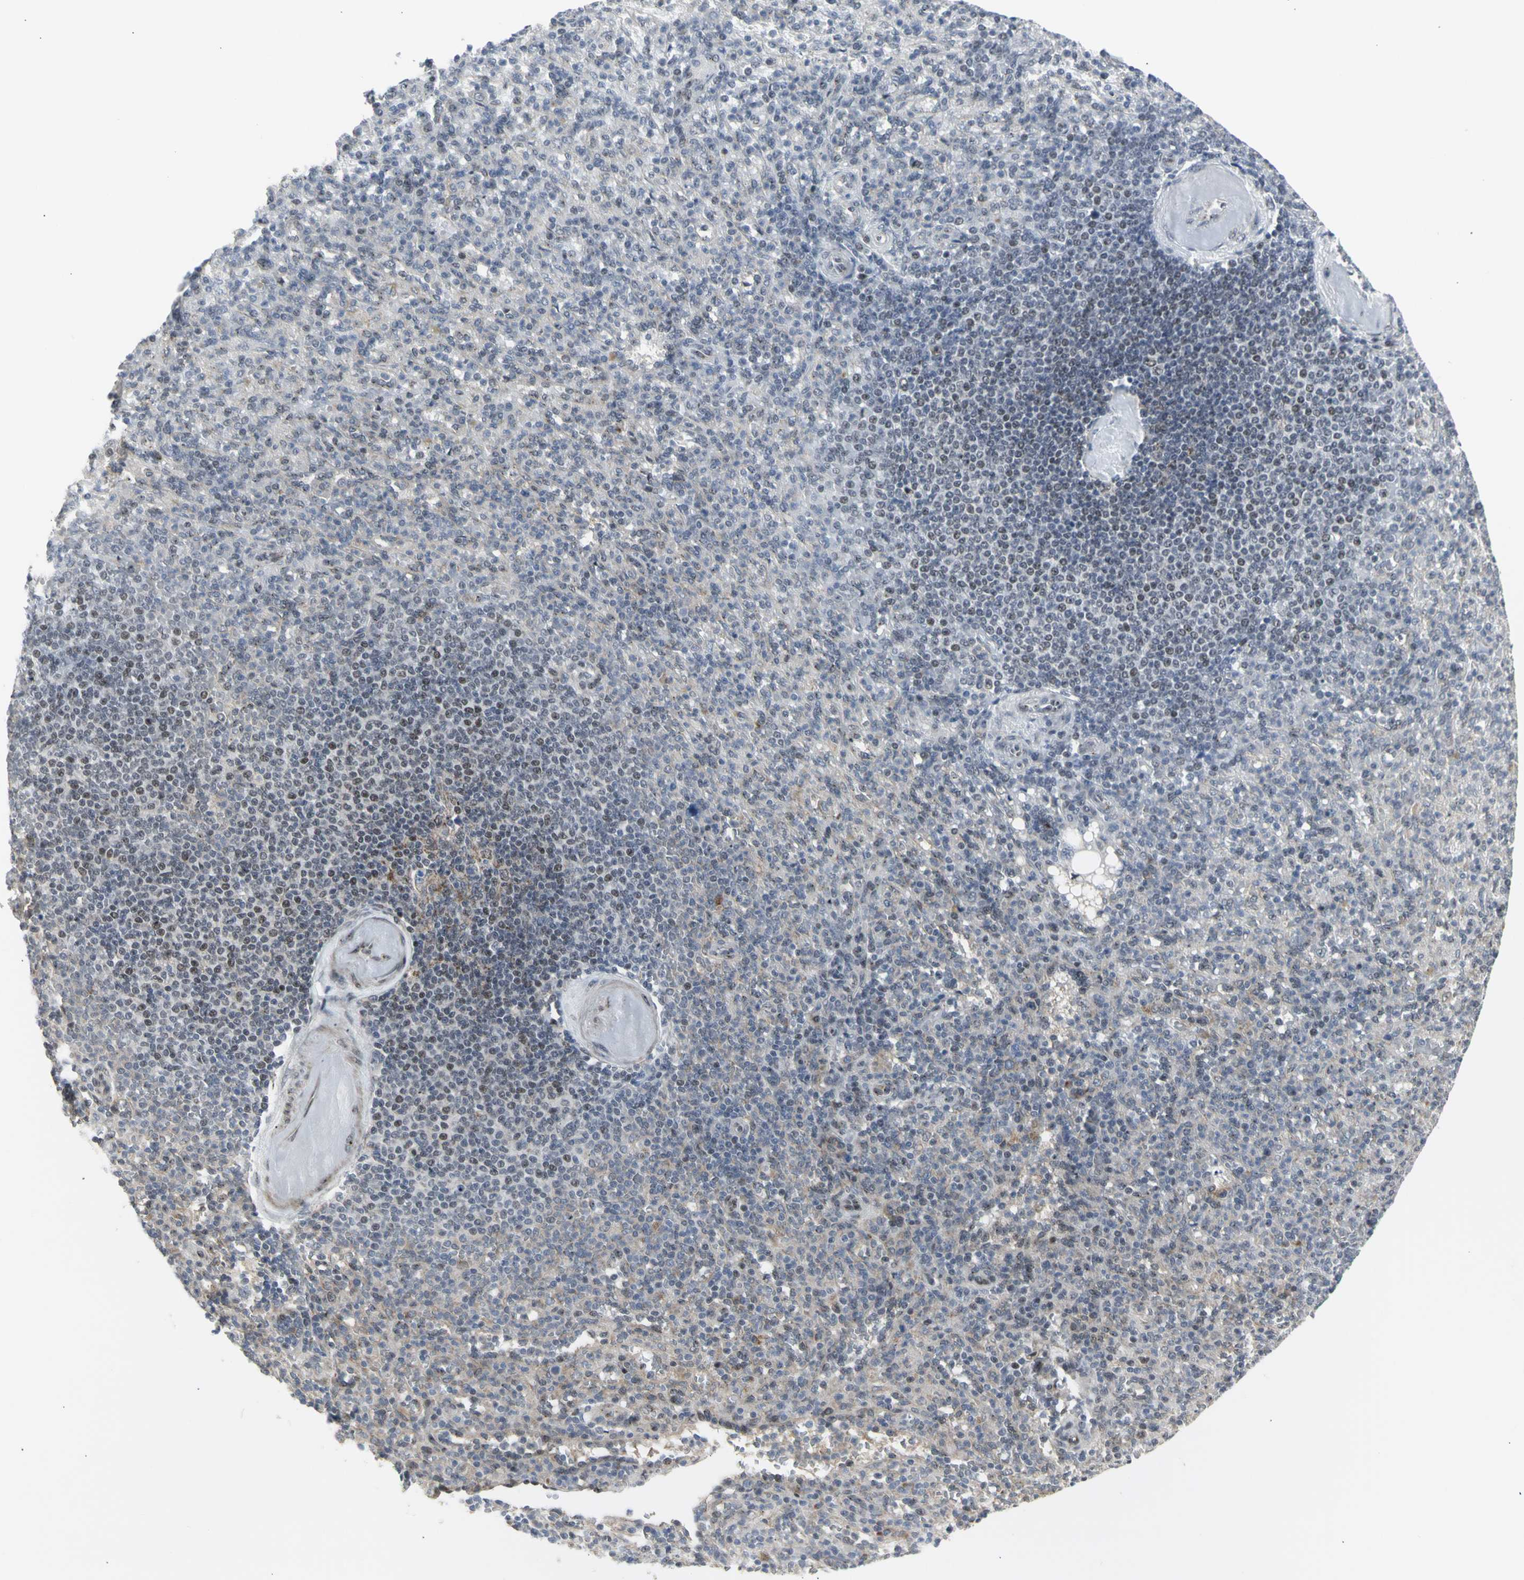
{"staining": {"intensity": "negative", "quantity": "none", "location": "none"}, "tissue": "spleen", "cell_type": "Cells in red pulp", "image_type": "normal", "snomed": [{"axis": "morphology", "description": "Normal tissue, NOS"}, {"axis": "topography", "description": "Spleen"}], "caption": "Immunohistochemistry (IHC) of benign spleen displays no positivity in cells in red pulp.", "gene": "DHRS7B", "patient": {"sex": "female", "age": 74}}